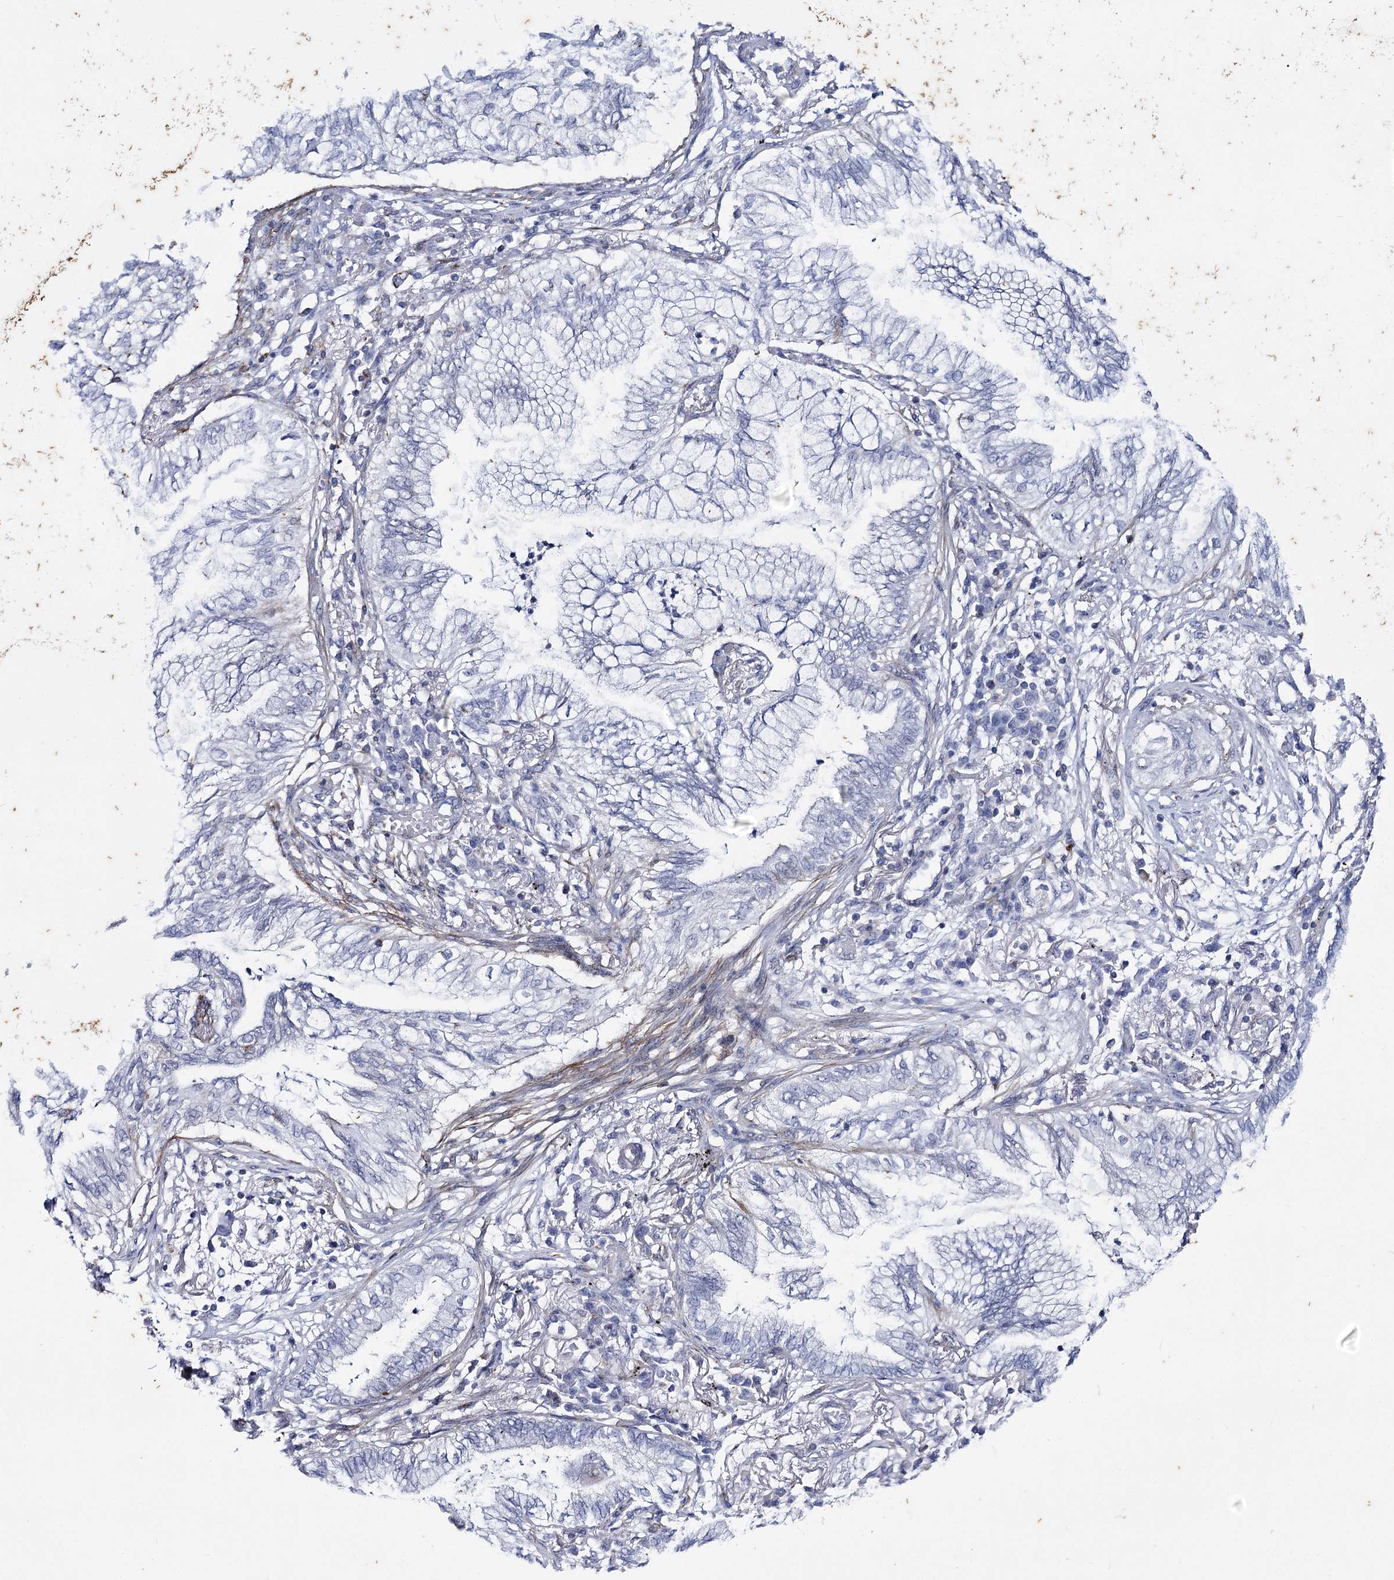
{"staining": {"intensity": "negative", "quantity": "none", "location": "none"}, "tissue": "lung cancer", "cell_type": "Tumor cells", "image_type": "cancer", "snomed": [{"axis": "morphology", "description": "Adenocarcinoma, NOS"}, {"axis": "topography", "description": "Lung"}], "caption": "An image of lung cancer (adenocarcinoma) stained for a protein reveals no brown staining in tumor cells.", "gene": "AGXT2", "patient": {"sex": "female", "age": 70}}